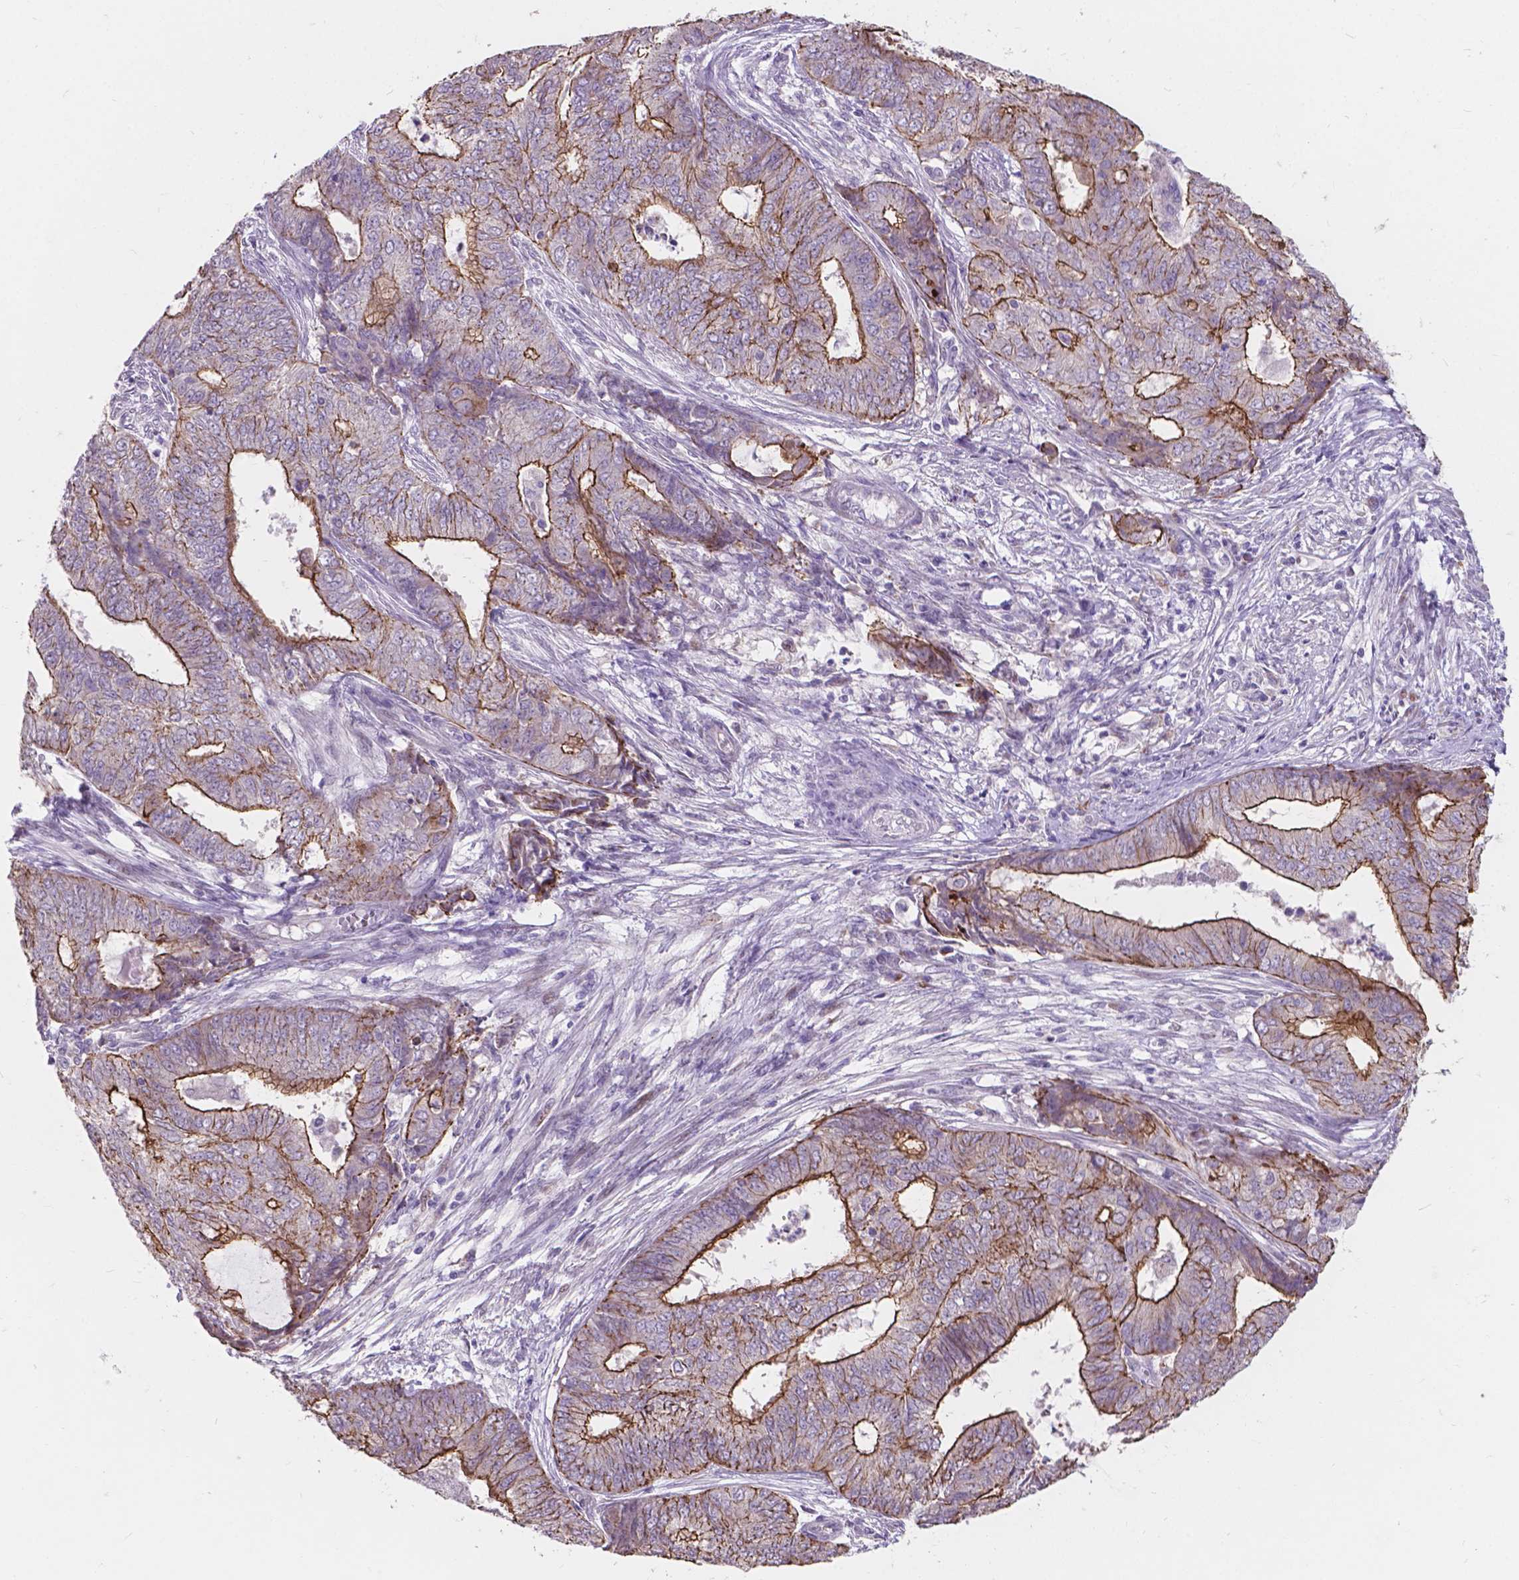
{"staining": {"intensity": "moderate", "quantity": "25%-75%", "location": "cytoplasmic/membranous"}, "tissue": "endometrial cancer", "cell_type": "Tumor cells", "image_type": "cancer", "snomed": [{"axis": "morphology", "description": "Adenocarcinoma, NOS"}, {"axis": "topography", "description": "Endometrium"}], "caption": "An IHC photomicrograph of neoplastic tissue is shown. Protein staining in brown highlights moderate cytoplasmic/membranous positivity in endometrial cancer within tumor cells.", "gene": "MYH14", "patient": {"sex": "female", "age": 62}}